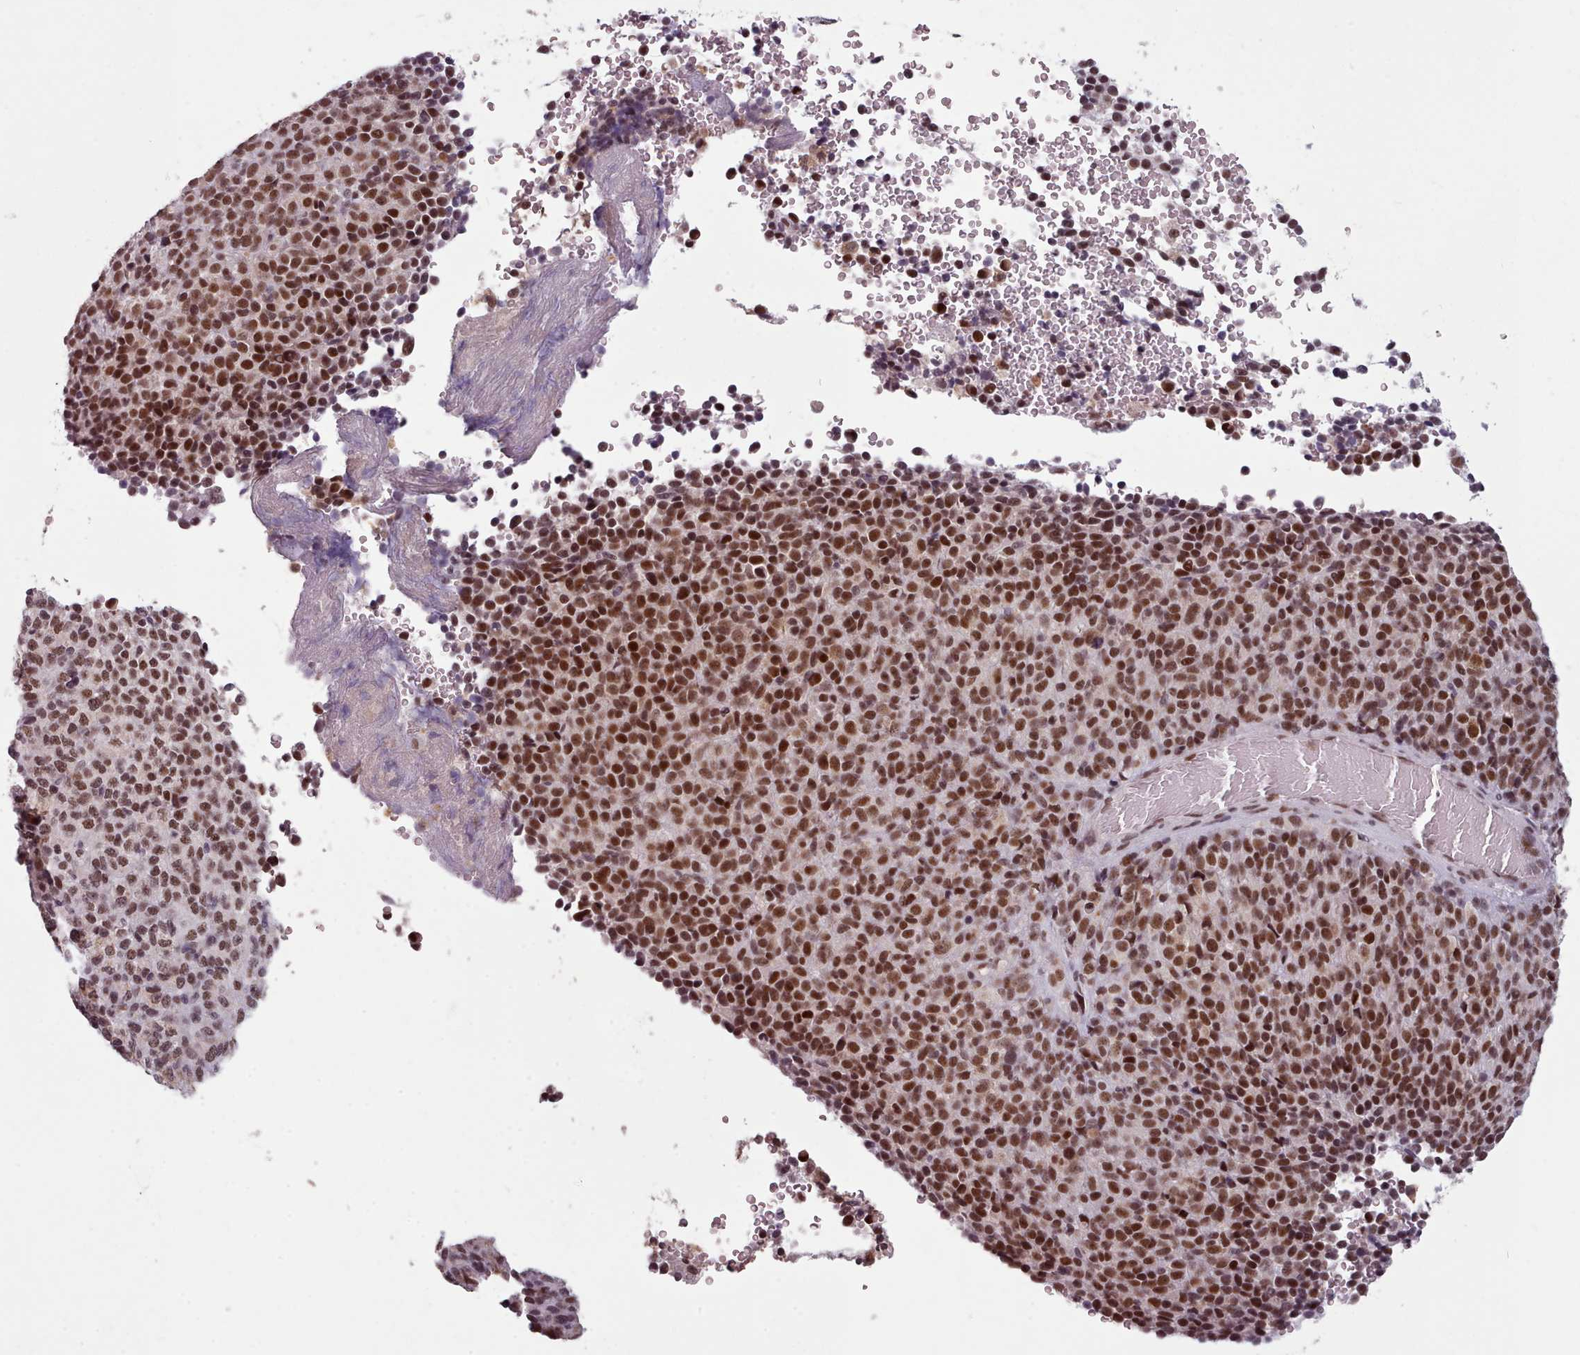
{"staining": {"intensity": "strong", "quantity": ">75%", "location": "nuclear"}, "tissue": "melanoma", "cell_type": "Tumor cells", "image_type": "cancer", "snomed": [{"axis": "morphology", "description": "Malignant melanoma, Metastatic site"}, {"axis": "topography", "description": "Brain"}], "caption": "This photomicrograph reveals malignant melanoma (metastatic site) stained with IHC to label a protein in brown. The nuclear of tumor cells show strong positivity for the protein. Nuclei are counter-stained blue.", "gene": "SRSF9", "patient": {"sex": "female", "age": 56}}